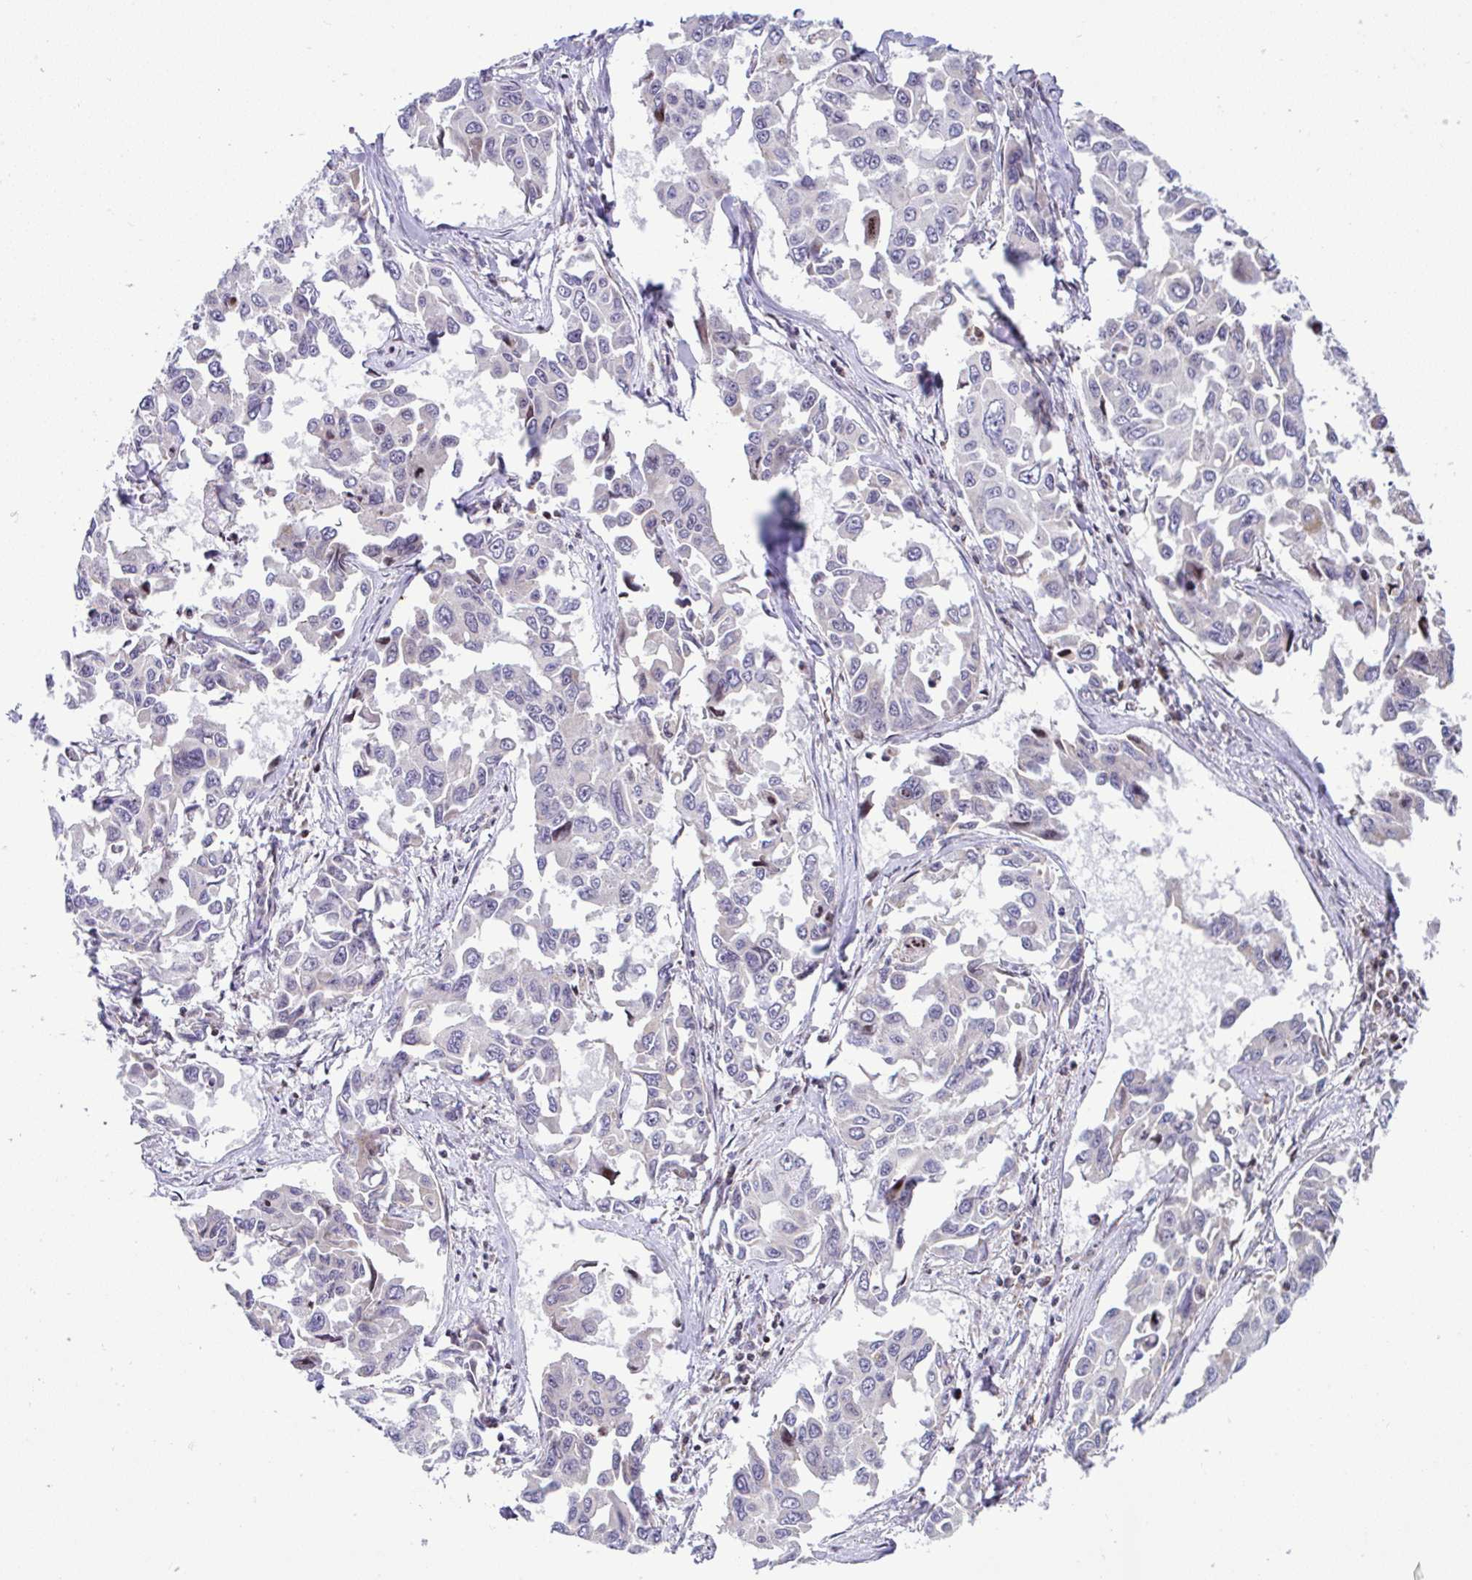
{"staining": {"intensity": "negative", "quantity": "none", "location": "none"}, "tissue": "lung cancer", "cell_type": "Tumor cells", "image_type": "cancer", "snomed": [{"axis": "morphology", "description": "Adenocarcinoma, NOS"}, {"axis": "topography", "description": "Lung"}], "caption": "Immunohistochemistry of lung cancer reveals no staining in tumor cells.", "gene": "FIGNL1", "patient": {"sex": "male", "age": 64}}